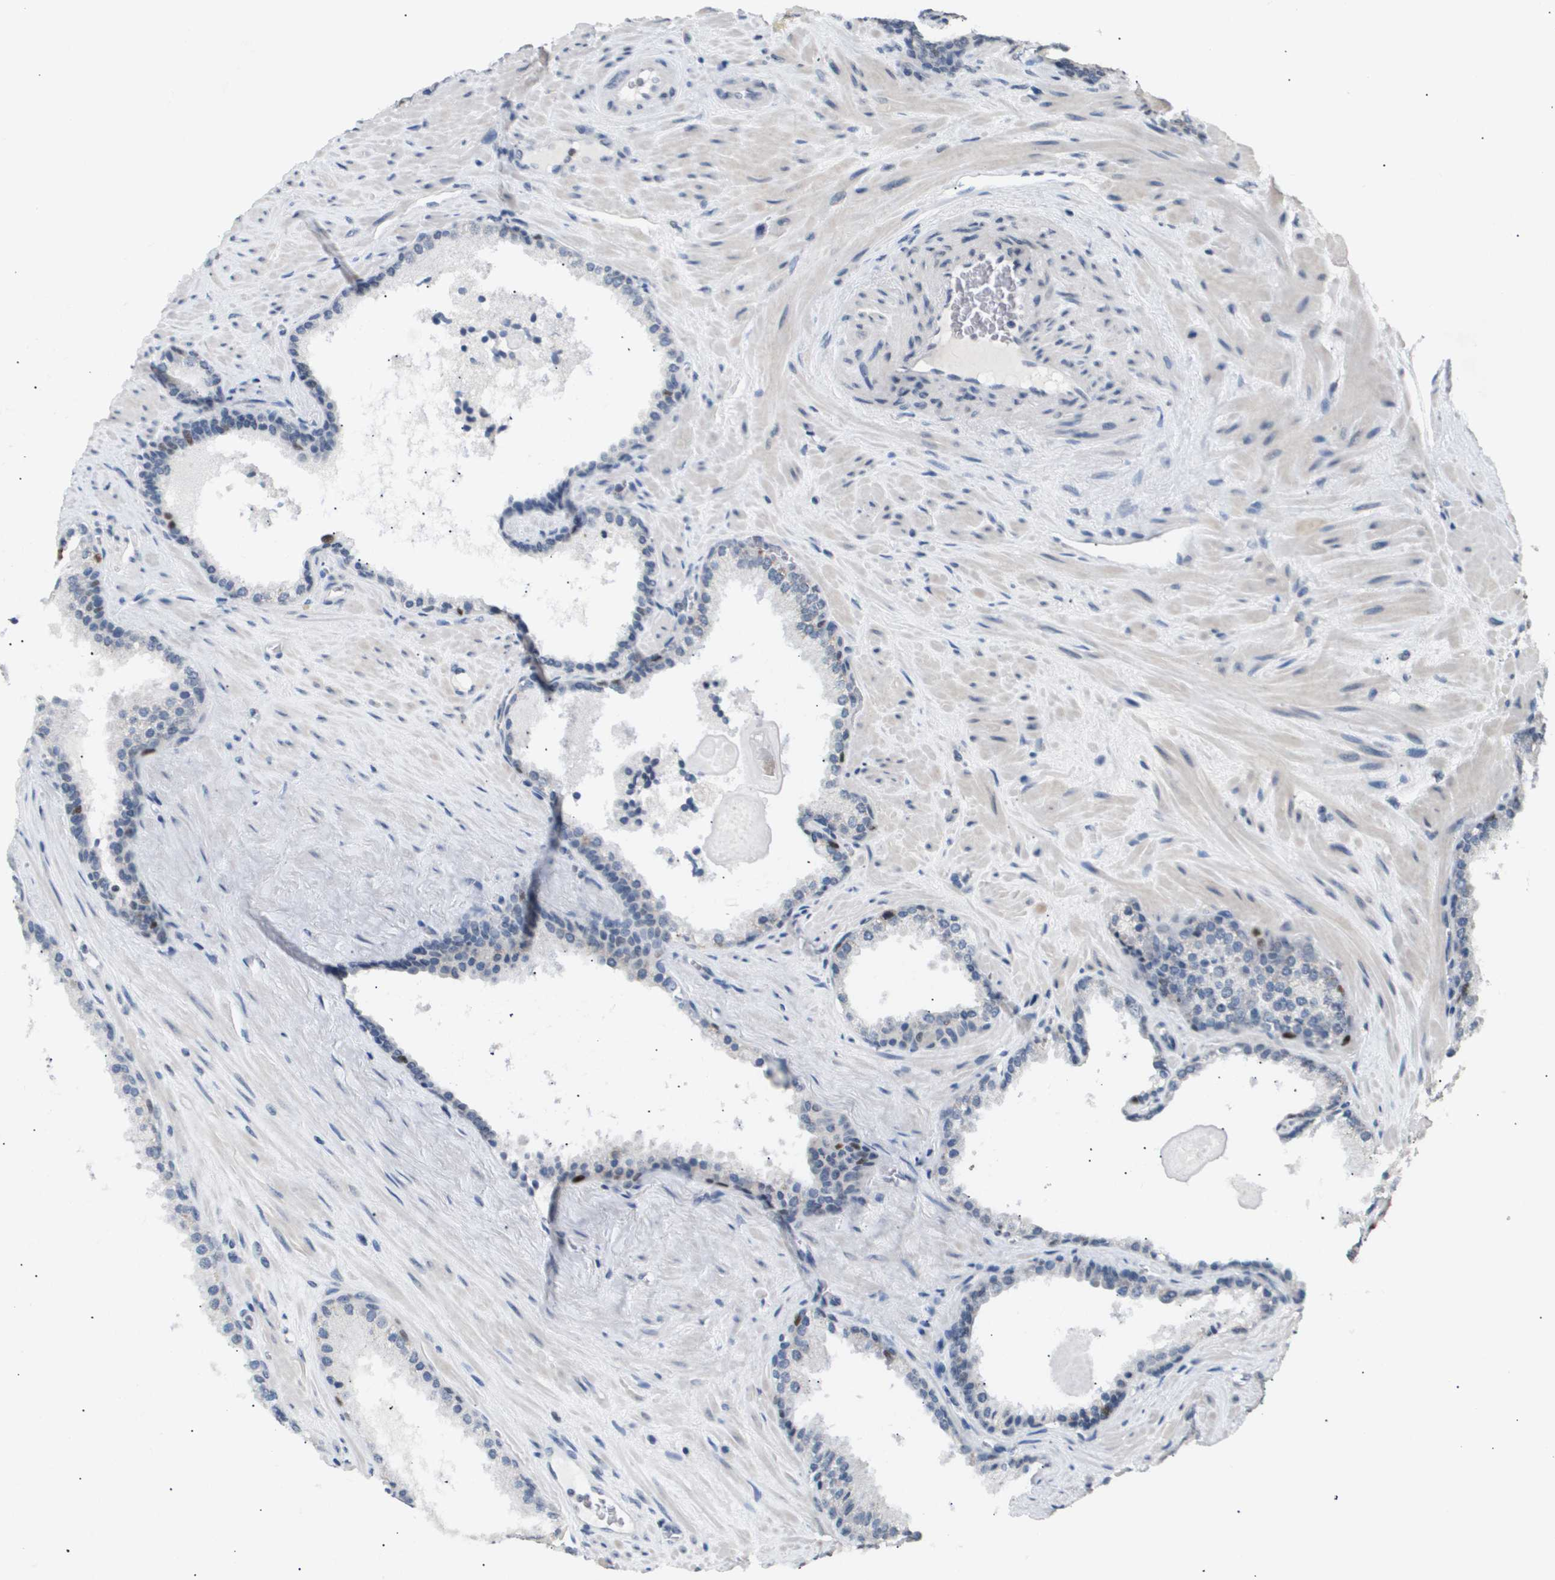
{"staining": {"intensity": "moderate", "quantity": "<25%", "location": "nuclear"}, "tissue": "prostate cancer", "cell_type": "Tumor cells", "image_type": "cancer", "snomed": [{"axis": "morphology", "description": "Adenocarcinoma, Low grade"}, {"axis": "topography", "description": "Prostate"}], "caption": "Protein staining of prostate cancer tissue demonstrates moderate nuclear positivity in approximately <25% of tumor cells. Ihc stains the protein of interest in brown and the nuclei are stained blue.", "gene": "ANAPC2", "patient": {"sex": "male", "age": 63}}